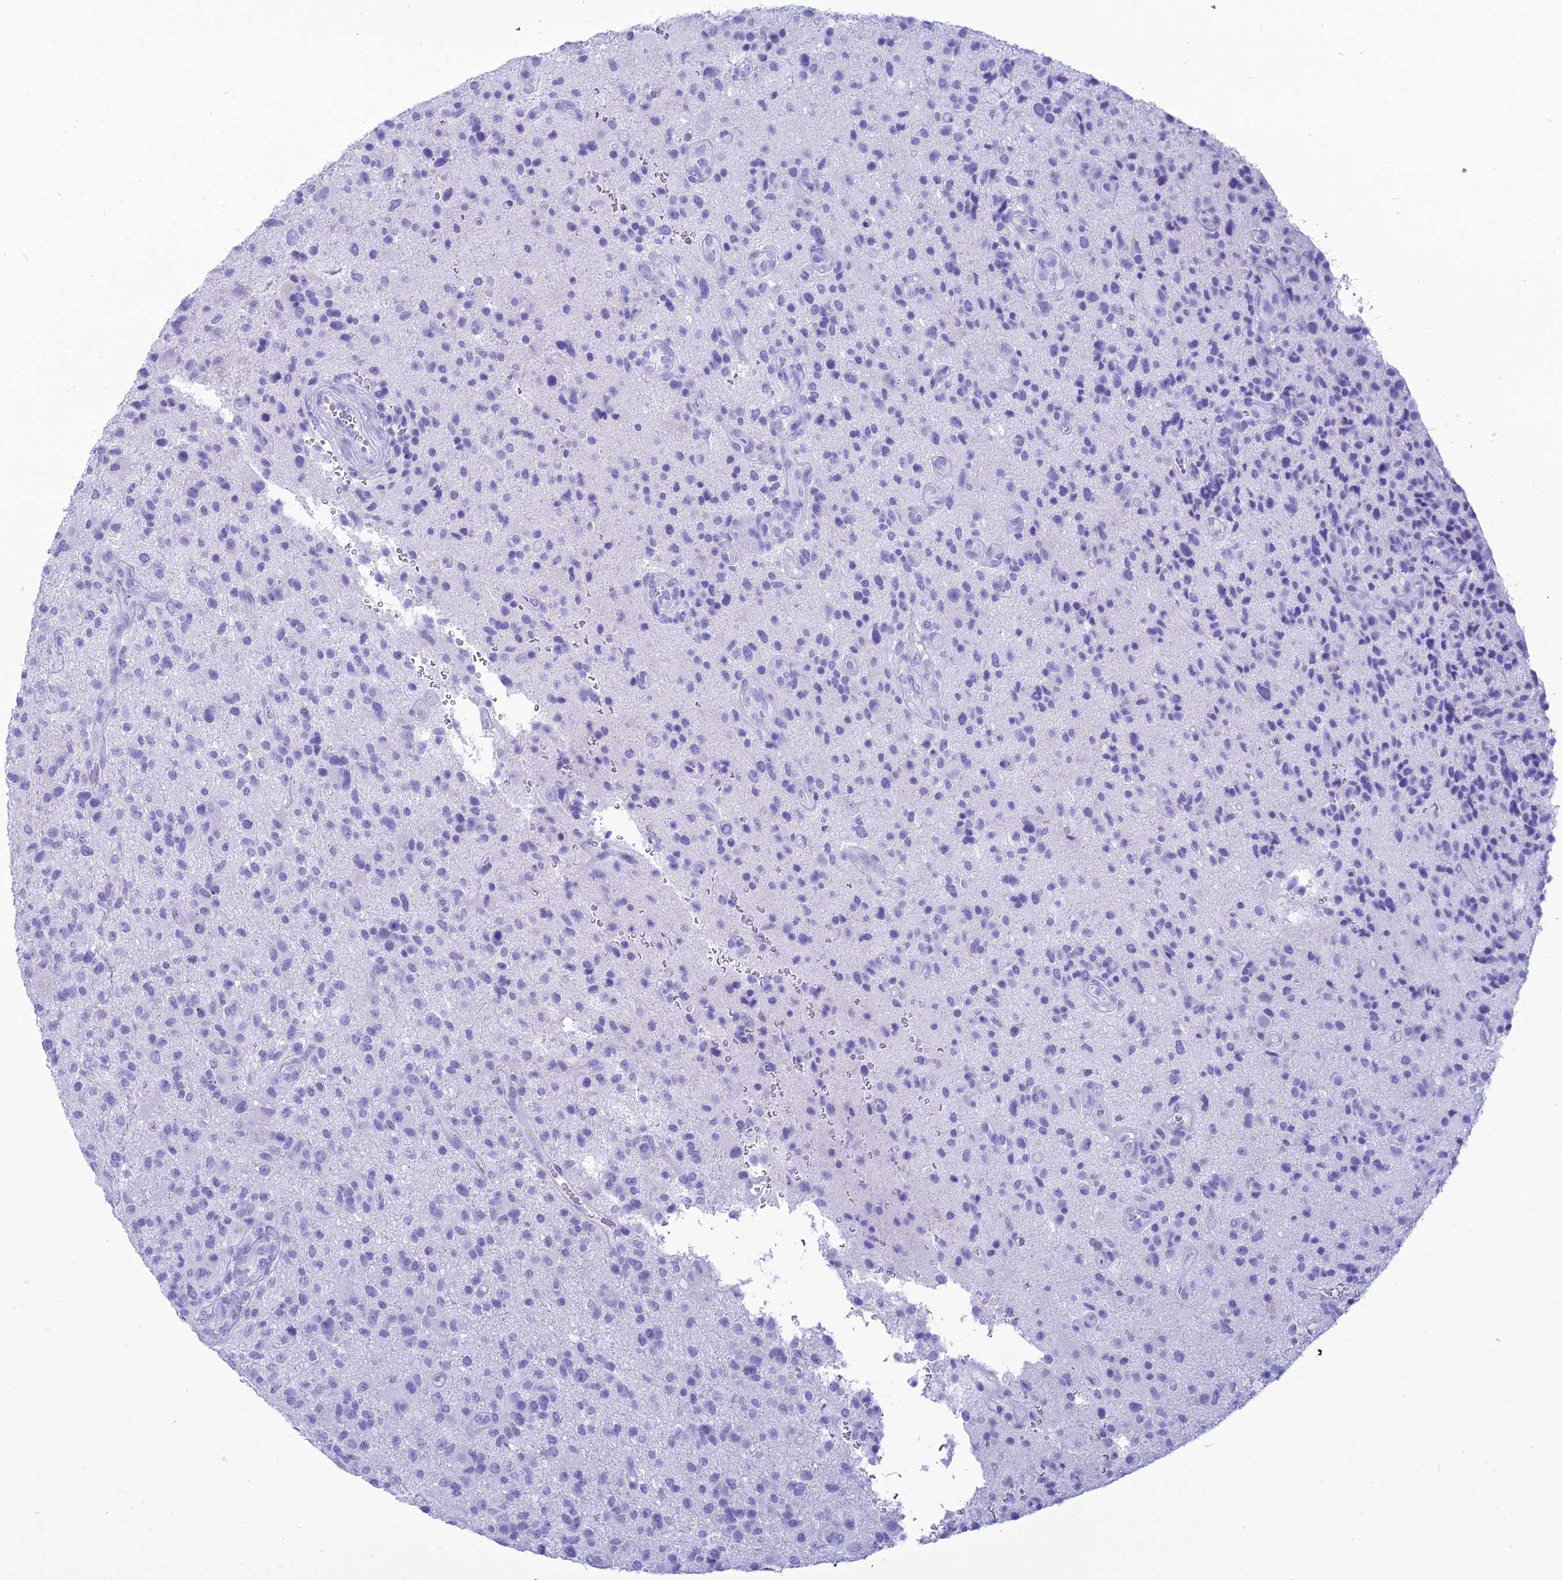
{"staining": {"intensity": "negative", "quantity": "none", "location": "none"}, "tissue": "glioma", "cell_type": "Tumor cells", "image_type": "cancer", "snomed": [{"axis": "morphology", "description": "Glioma, malignant, High grade"}, {"axis": "topography", "description": "Brain"}], "caption": "High magnification brightfield microscopy of malignant high-grade glioma stained with DAB (brown) and counterstained with hematoxylin (blue): tumor cells show no significant staining.", "gene": "PNMA5", "patient": {"sex": "male", "age": 47}}